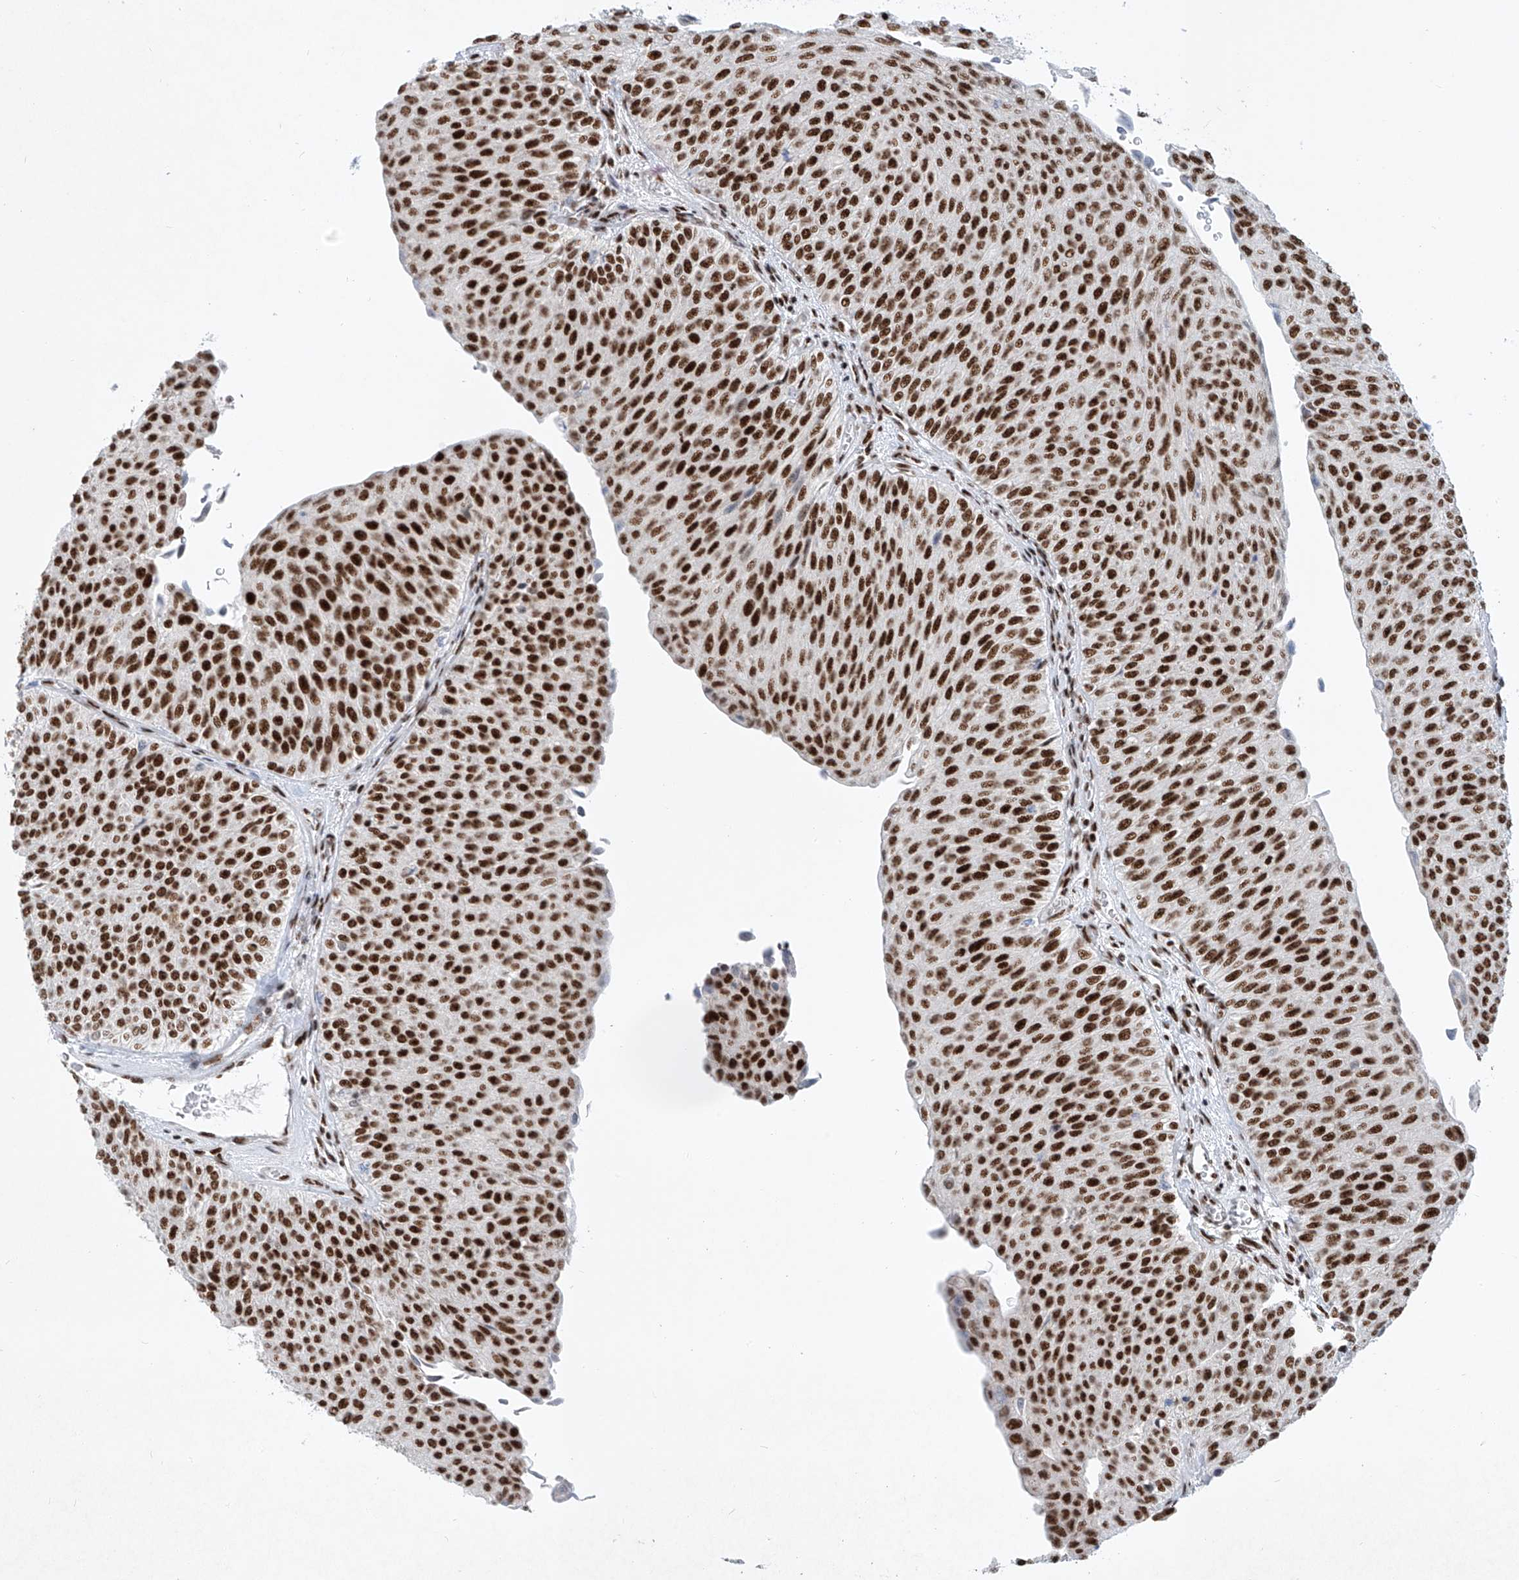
{"staining": {"intensity": "strong", "quantity": "25%-75%", "location": "nuclear"}, "tissue": "urothelial cancer", "cell_type": "Tumor cells", "image_type": "cancer", "snomed": [{"axis": "morphology", "description": "Urothelial carcinoma, Low grade"}, {"axis": "topography", "description": "Urinary bladder"}], "caption": "The photomicrograph demonstrates a brown stain indicating the presence of a protein in the nuclear of tumor cells in low-grade urothelial carcinoma.", "gene": "TAF4", "patient": {"sex": "male", "age": 78}}